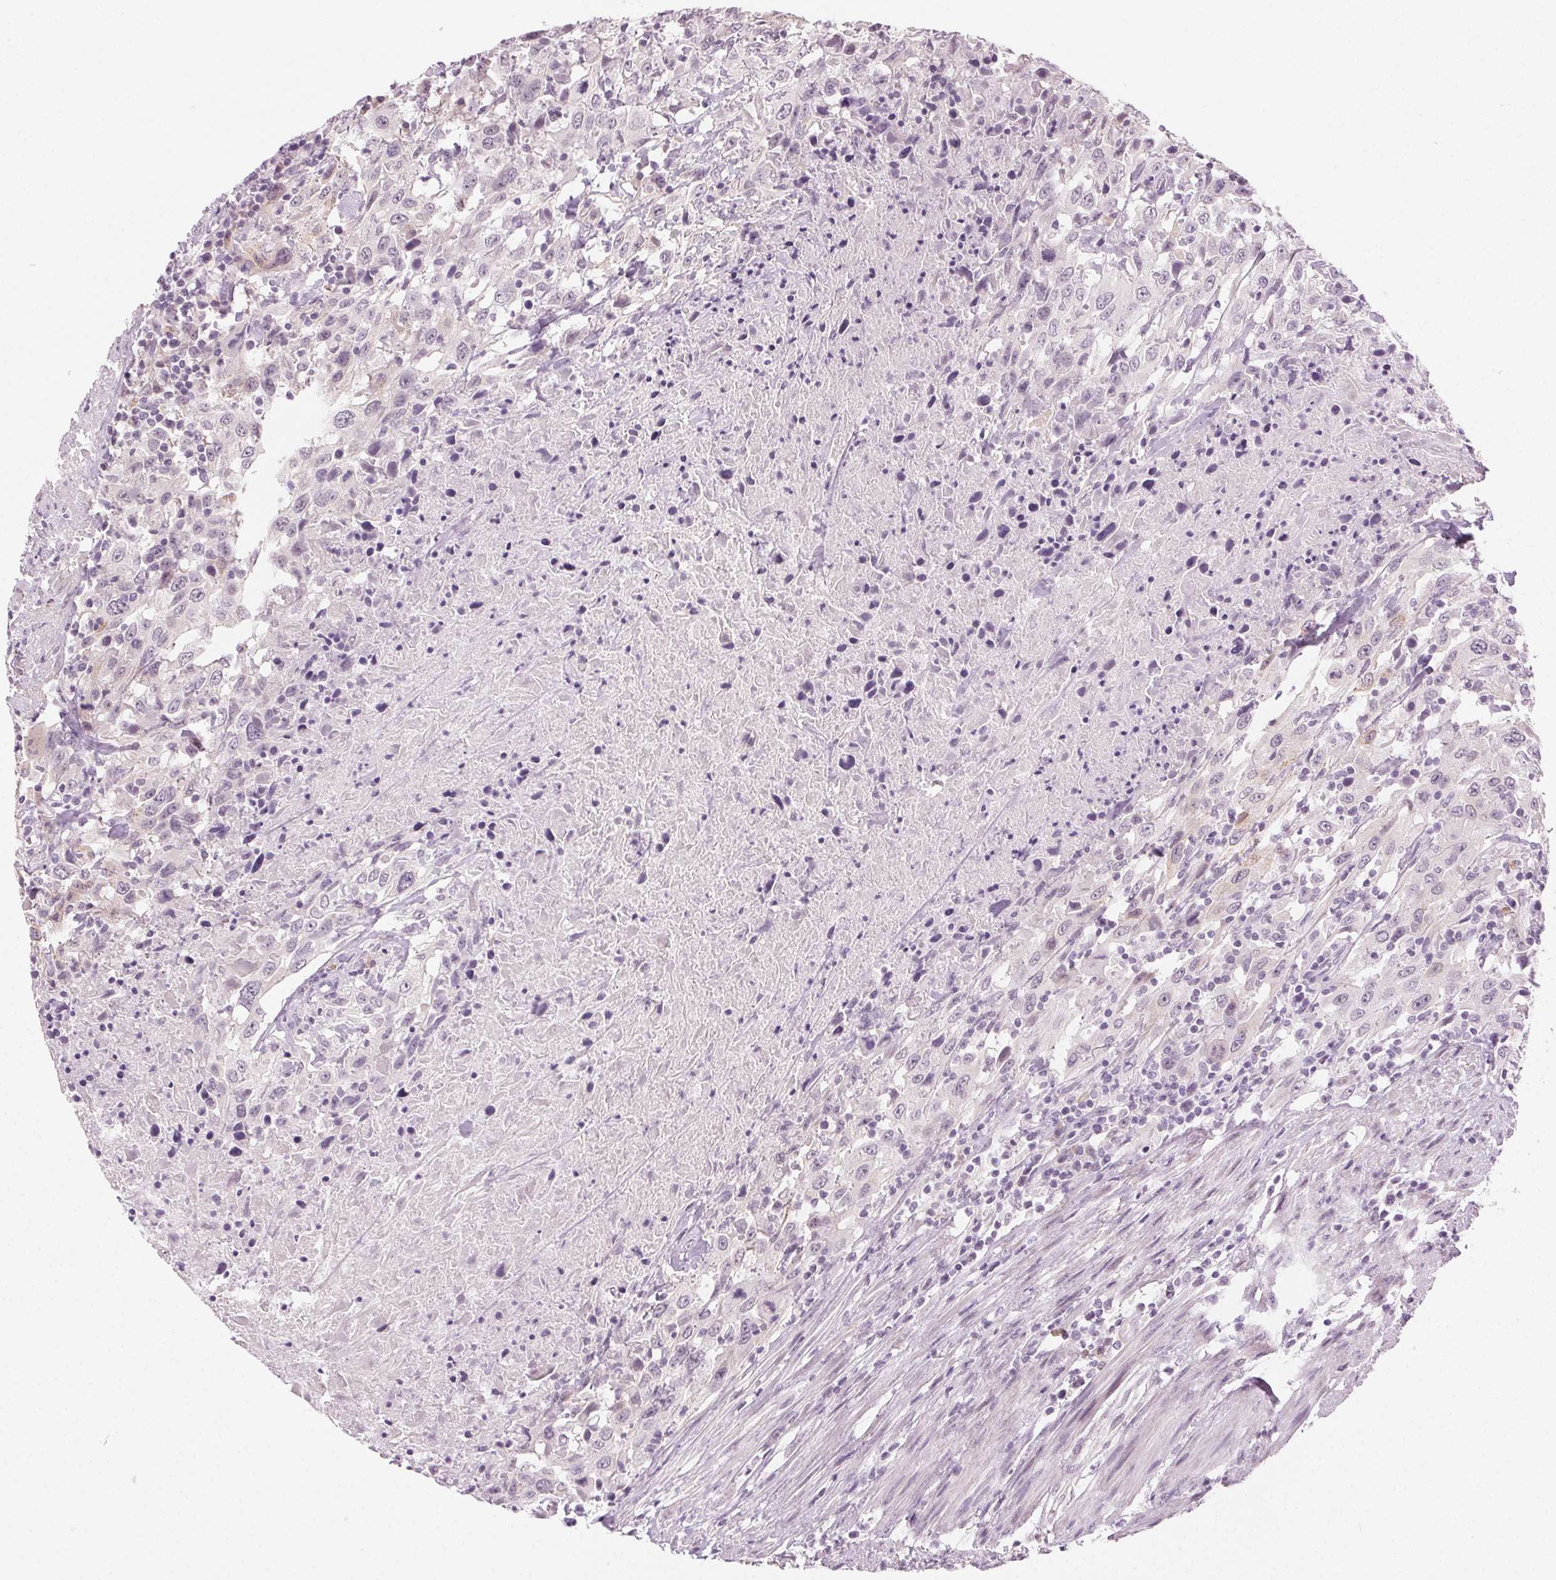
{"staining": {"intensity": "negative", "quantity": "none", "location": "none"}, "tissue": "urothelial cancer", "cell_type": "Tumor cells", "image_type": "cancer", "snomed": [{"axis": "morphology", "description": "Urothelial carcinoma, High grade"}, {"axis": "topography", "description": "Urinary bladder"}], "caption": "Urothelial carcinoma (high-grade) was stained to show a protein in brown. There is no significant positivity in tumor cells.", "gene": "HSF5", "patient": {"sex": "male", "age": 61}}